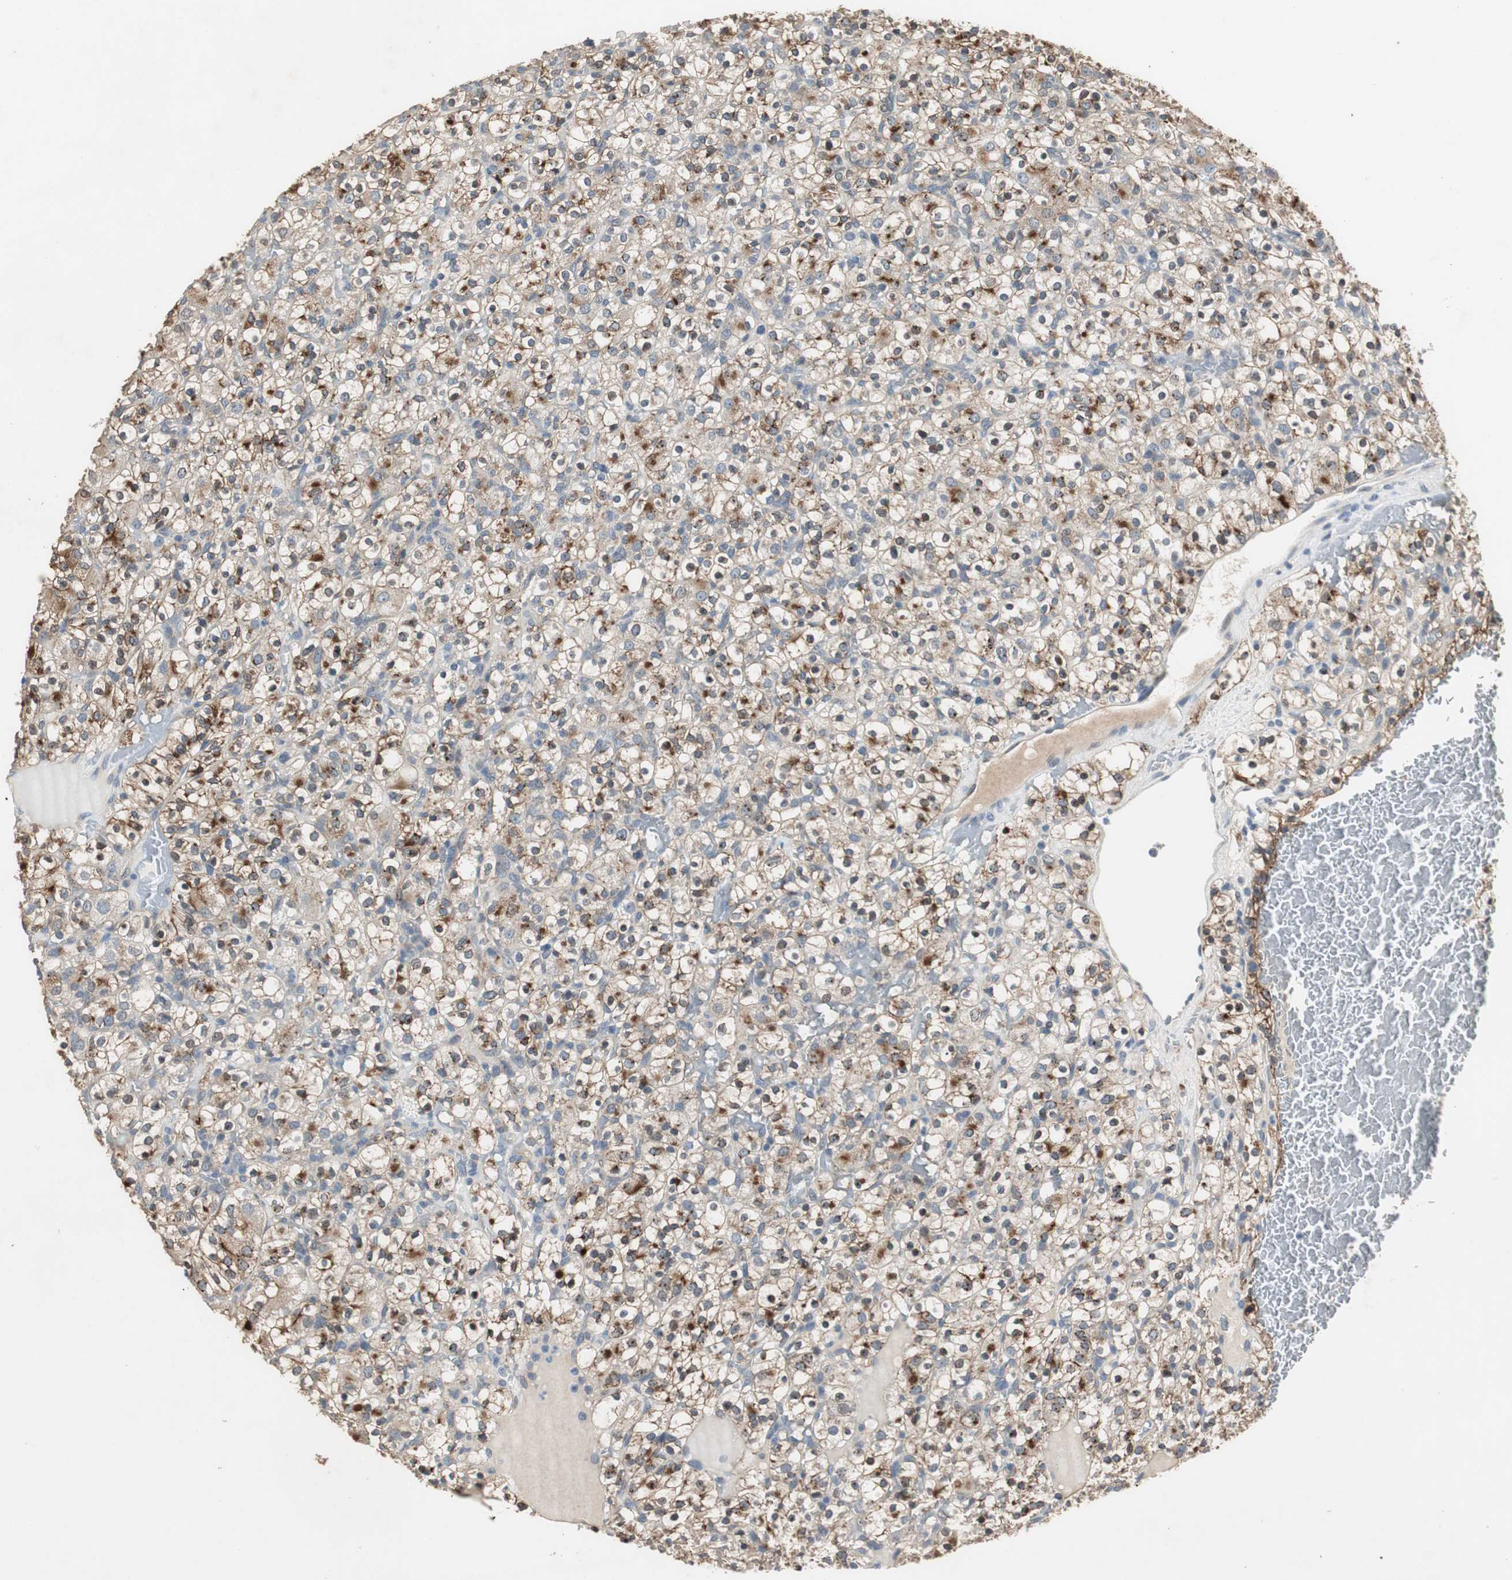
{"staining": {"intensity": "weak", "quantity": "25%-75%", "location": "cytoplasmic/membranous"}, "tissue": "renal cancer", "cell_type": "Tumor cells", "image_type": "cancer", "snomed": [{"axis": "morphology", "description": "Normal tissue, NOS"}, {"axis": "morphology", "description": "Adenocarcinoma, NOS"}, {"axis": "topography", "description": "Kidney"}], "caption": "The image exhibits a brown stain indicating the presence of a protein in the cytoplasmic/membranous of tumor cells in renal adenocarcinoma. The staining was performed using DAB (3,3'-diaminobenzidine), with brown indicating positive protein expression. Nuclei are stained blue with hematoxylin.", "gene": "PTPRN2", "patient": {"sex": "female", "age": 72}}